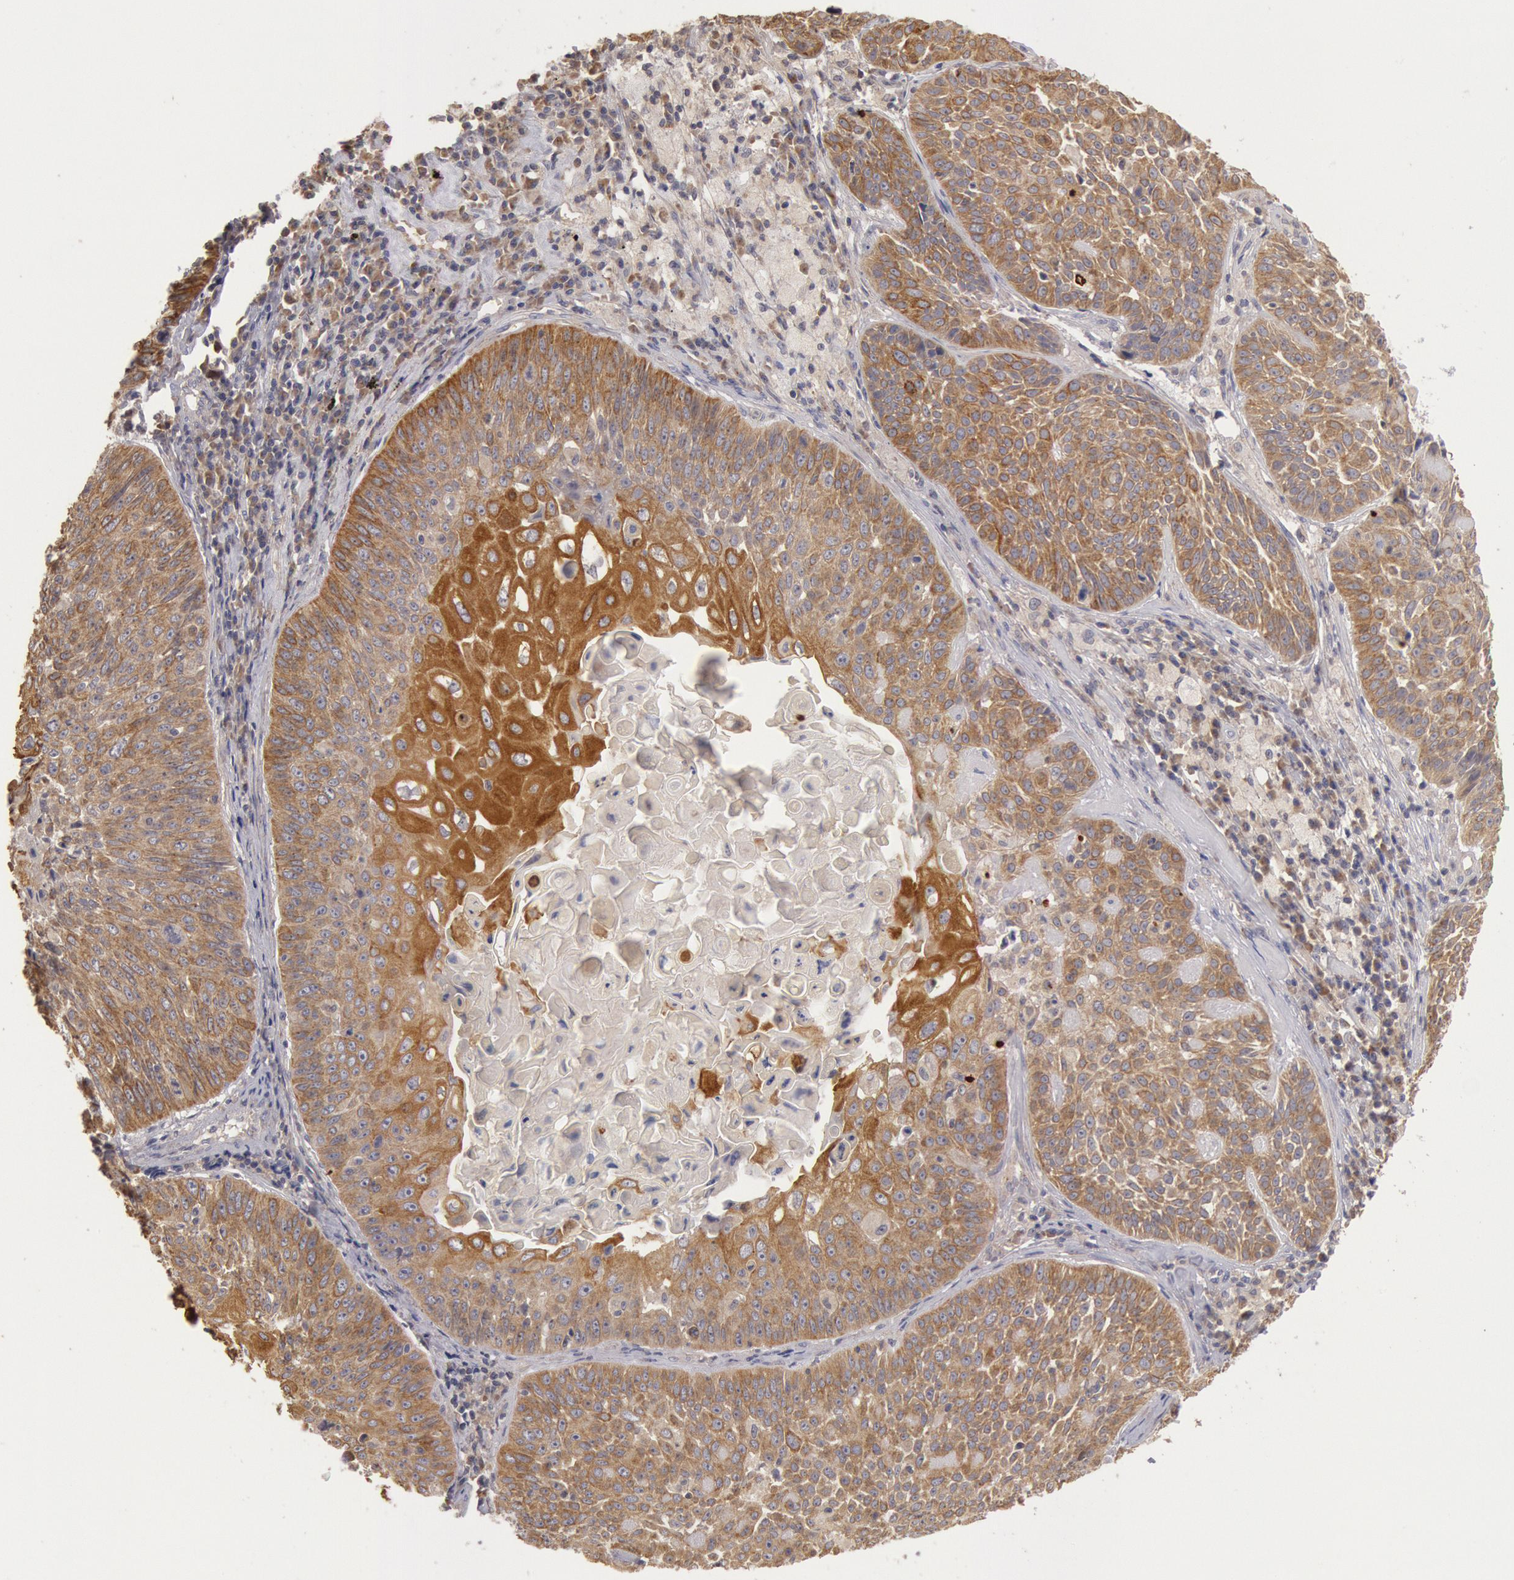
{"staining": {"intensity": "strong", "quantity": ">75%", "location": "cytoplasmic/membranous"}, "tissue": "lung cancer", "cell_type": "Tumor cells", "image_type": "cancer", "snomed": [{"axis": "morphology", "description": "Adenocarcinoma, NOS"}, {"axis": "topography", "description": "Lung"}], "caption": "Immunohistochemical staining of lung cancer displays high levels of strong cytoplasmic/membranous protein staining in approximately >75% of tumor cells.", "gene": "PLA2G6", "patient": {"sex": "male", "age": 60}}